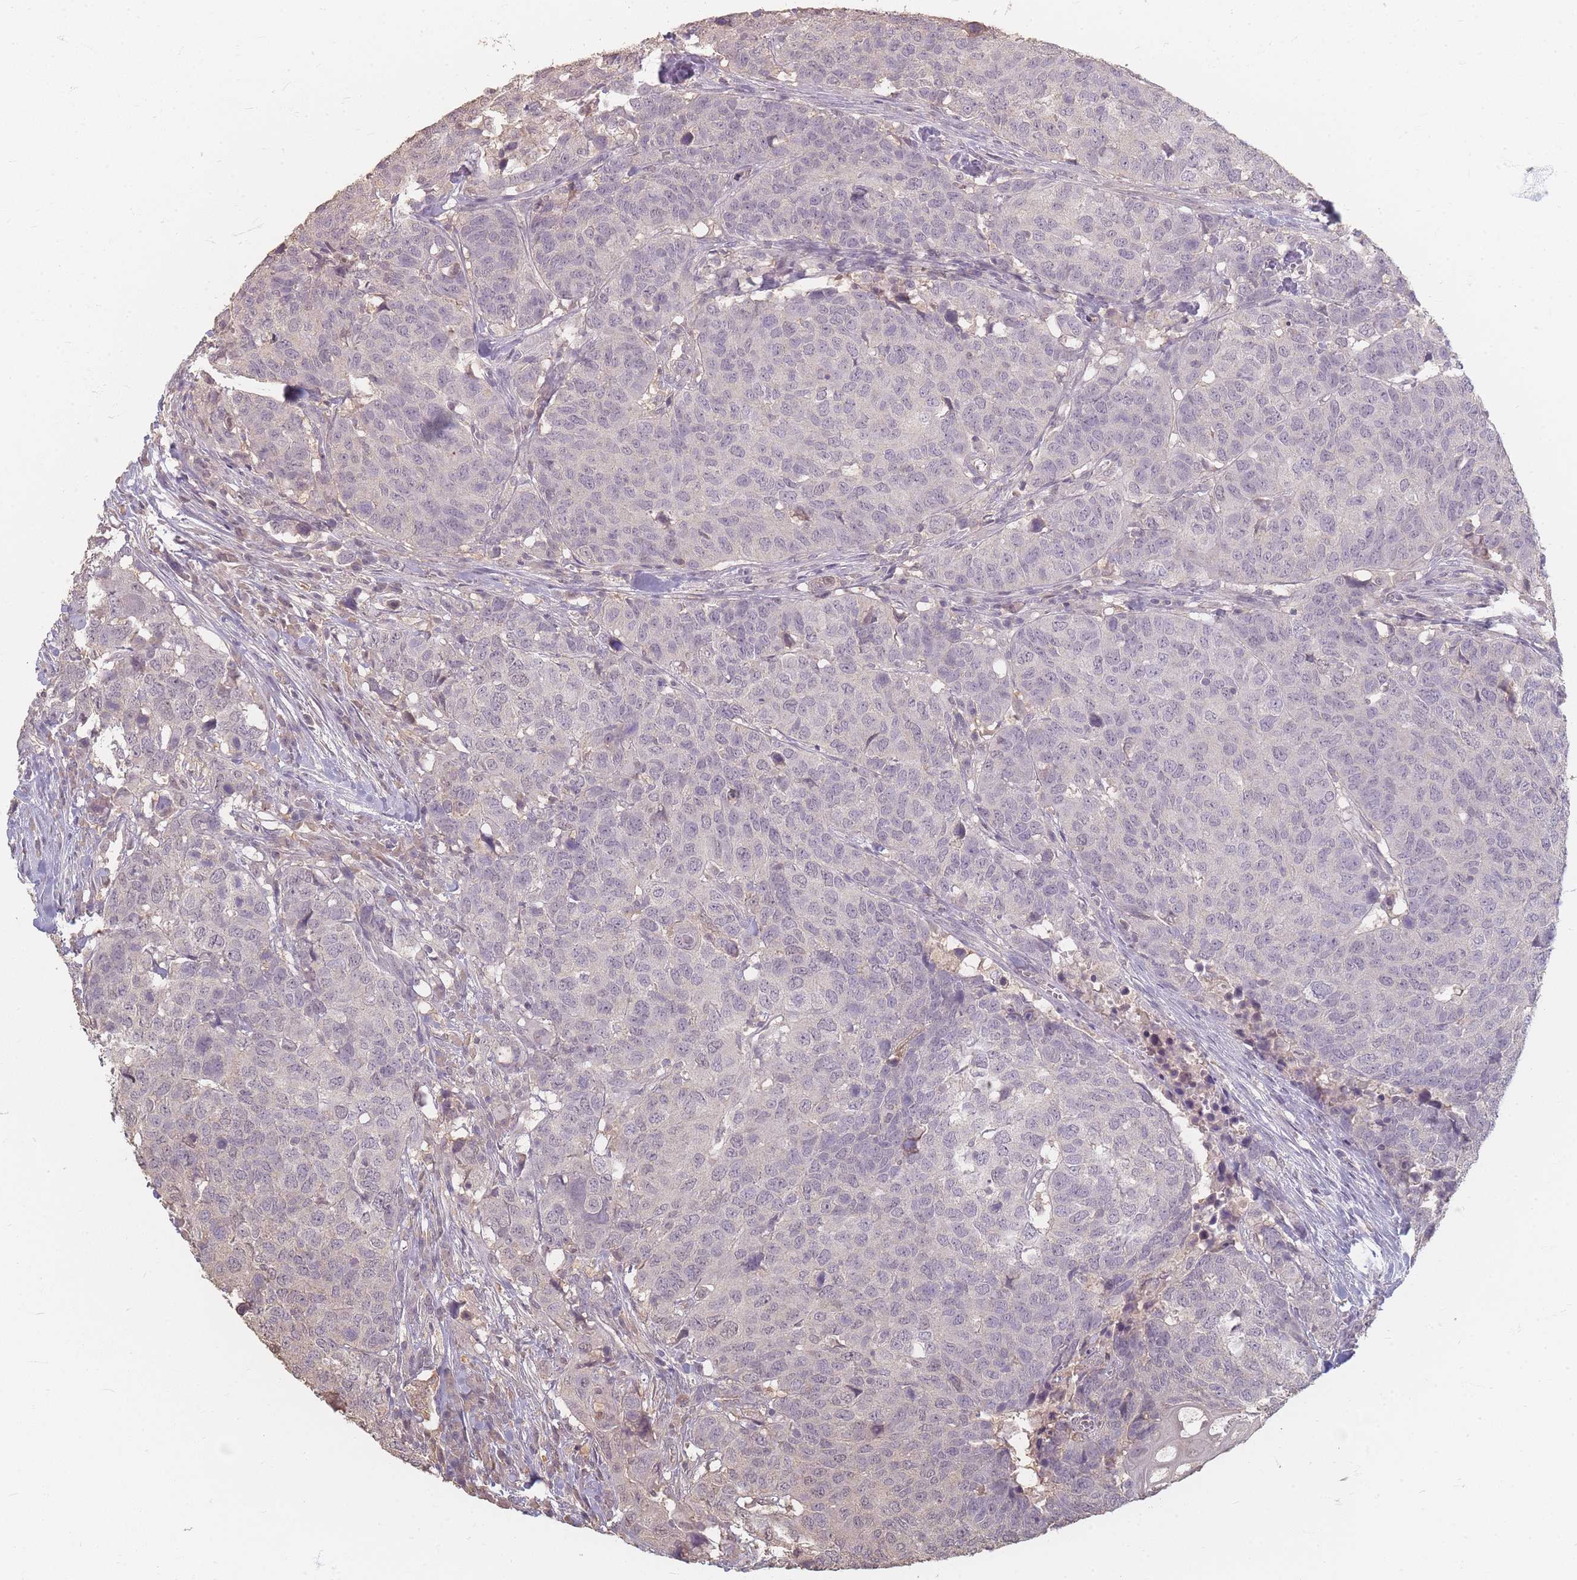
{"staining": {"intensity": "weak", "quantity": "<25%", "location": "nuclear"}, "tissue": "head and neck cancer", "cell_type": "Tumor cells", "image_type": "cancer", "snomed": [{"axis": "morphology", "description": "Normal tissue, NOS"}, {"axis": "morphology", "description": "Squamous cell carcinoma, NOS"}, {"axis": "topography", "description": "Skeletal muscle"}, {"axis": "topography", "description": "Vascular tissue"}, {"axis": "topography", "description": "Peripheral nerve tissue"}, {"axis": "topography", "description": "Head-Neck"}], "caption": "There is no significant staining in tumor cells of head and neck cancer (squamous cell carcinoma).", "gene": "RFTN1", "patient": {"sex": "male", "age": 66}}